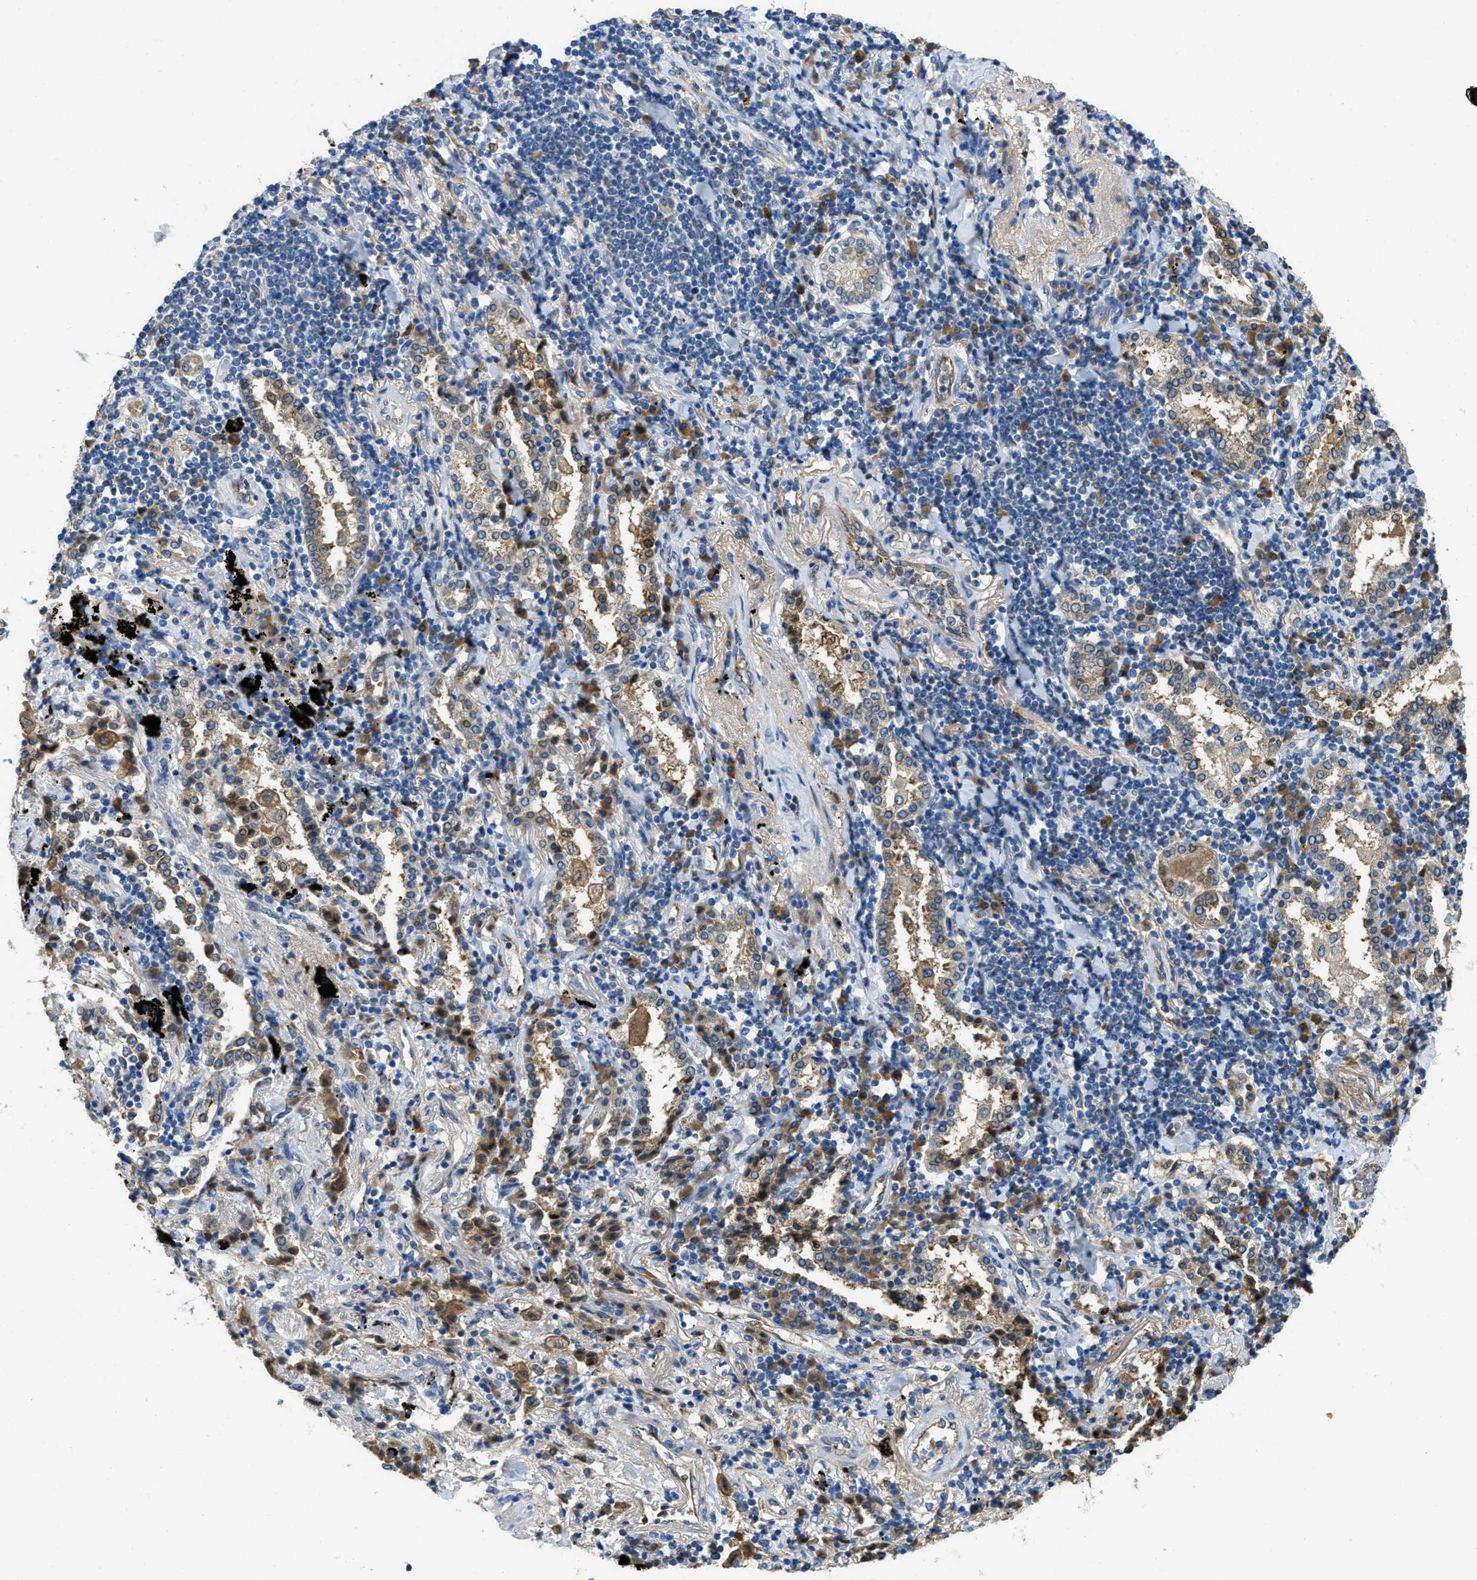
{"staining": {"intensity": "weak", "quantity": ">75%", "location": "cytoplasmic/membranous"}, "tissue": "lung cancer", "cell_type": "Tumor cells", "image_type": "cancer", "snomed": [{"axis": "morphology", "description": "Adenocarcinoma, NOS"}, {"axis": "topography", "description": "Lung"}], "caption": "Lung adenocarcinoma stained with DAB (3,3'-diaminobenzidine) IHC reveals low levels of weak cytoplasmic/membranous positivity in about >75% of tumor cells.", "gene": "MPDU1", "patient": {"sex": "female", "age": 65}}